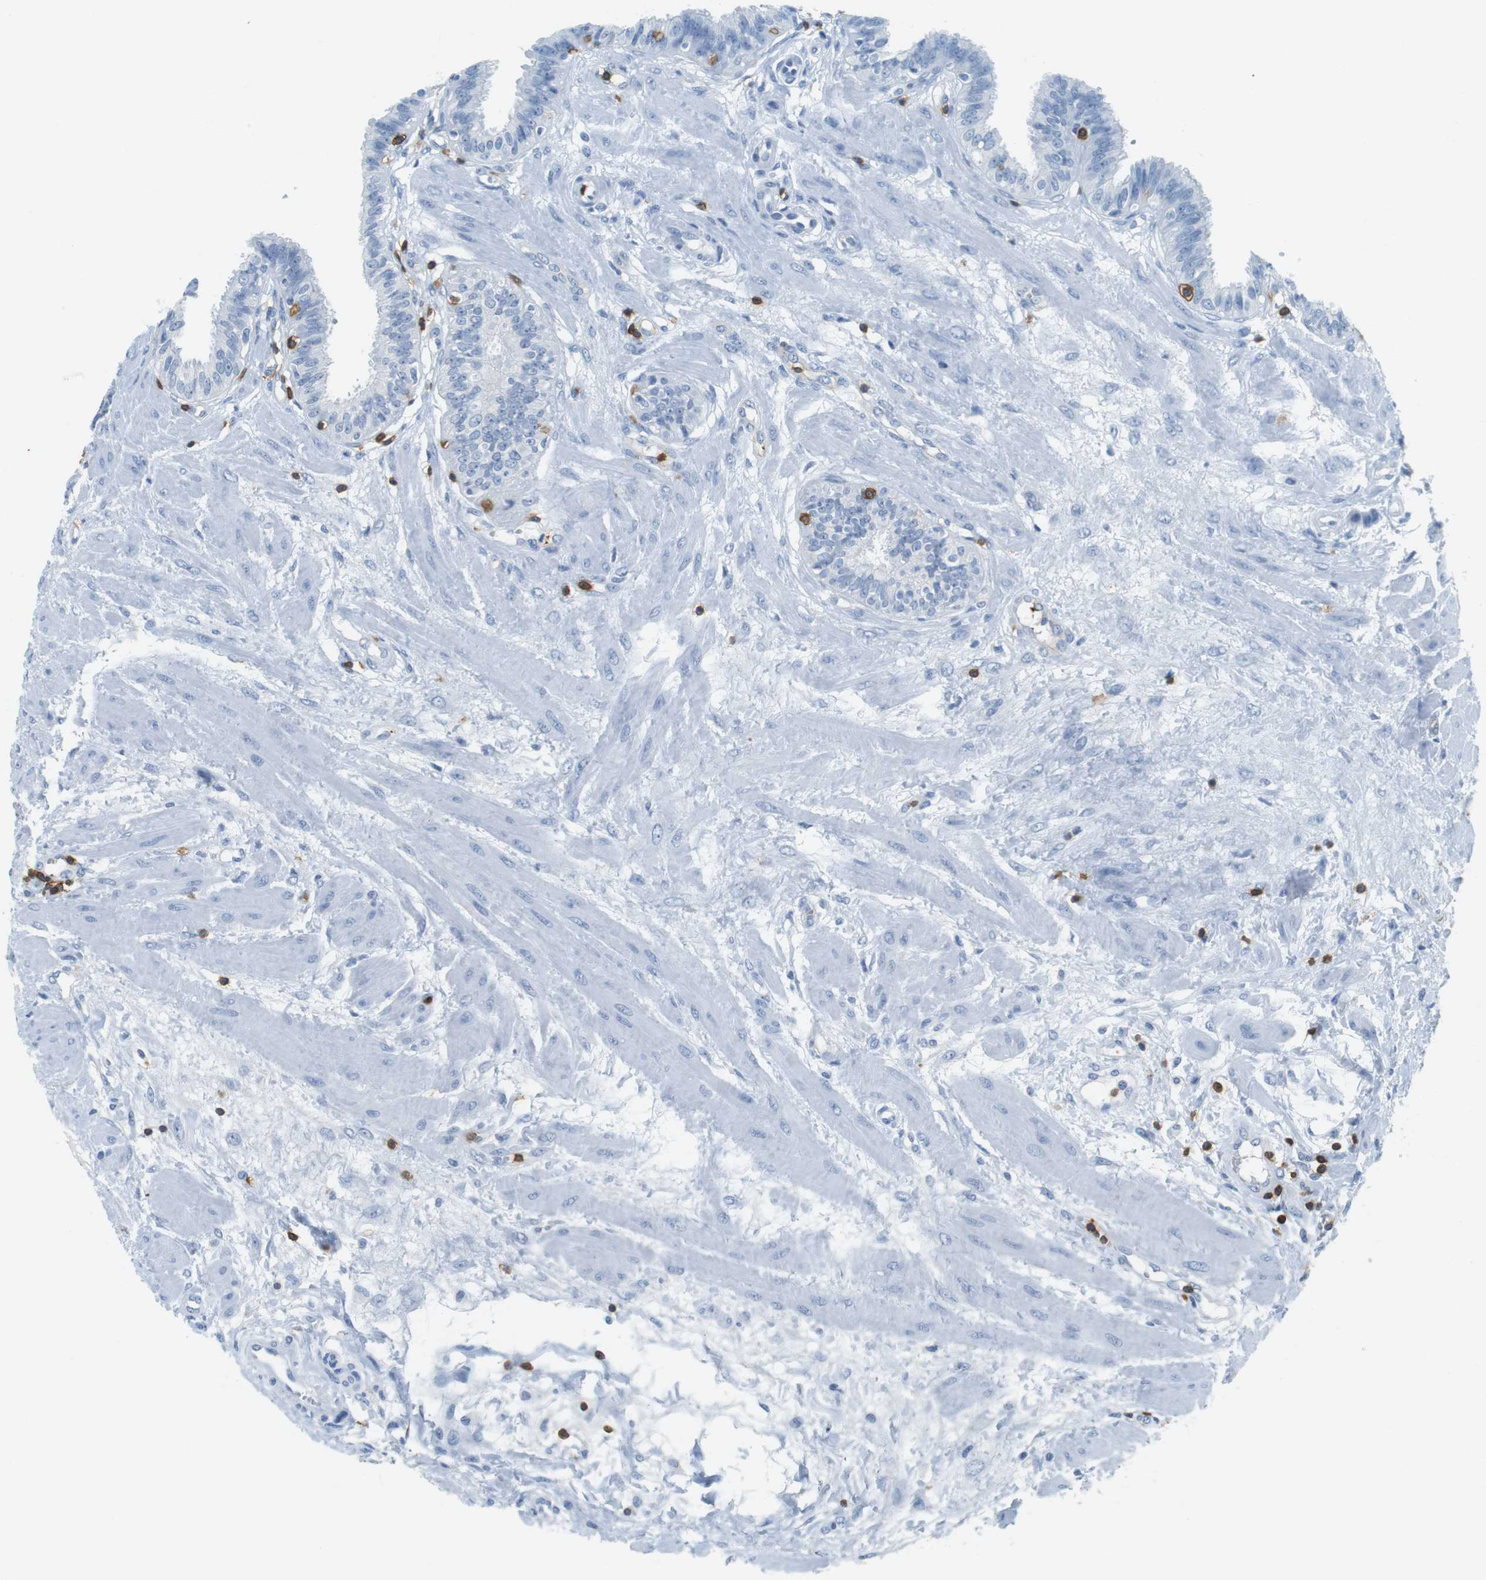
{"staining": {"intensity": "negative", "quantity": "none", "location": "none"}, "tissue": "fallopian tube", "cell_type": "Glandular cells", "image_type": "normal", "snomed": [{"axis": "morphology", "description": "Normal tissue, NOS"}, {"axis": "topography", "description": "Fallopian tube"}], "caption": "IHC histopathology image of benign human fallopian tube stained for a protein (brown), which demonstrates no positivity in glandular cells.", "gene": "LAT", "patient": {"sex": "female", "age": 32}}